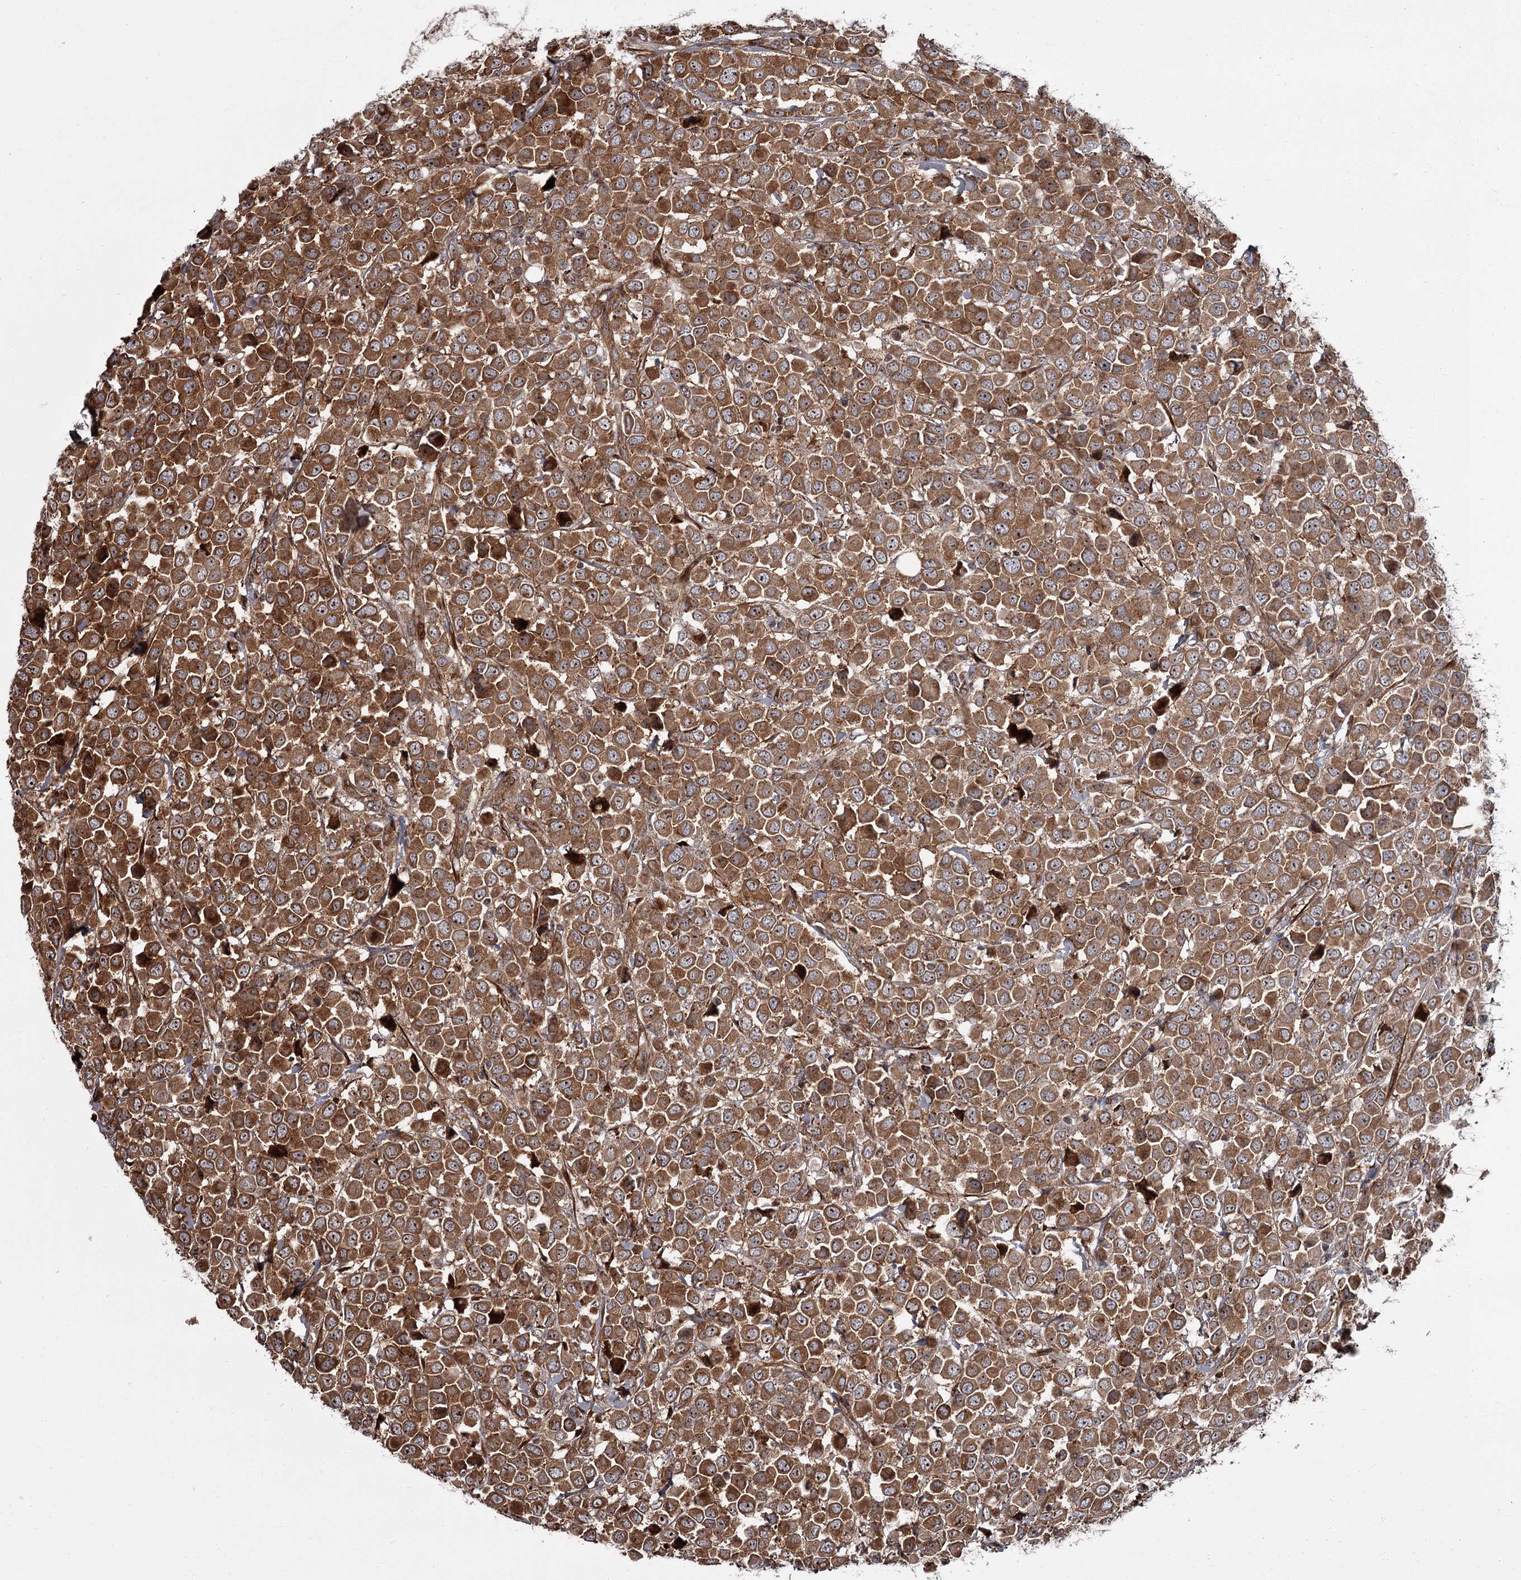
{"staining": {"intensity": "moderate", "quantity": ">75%", "location": "cytoplasmic/membranous,nuclear"}, "tissue": "breast cancer", "cell_type": "Tumor cells", "image_type": "cancer", "snomed": [{"axis": "morphology", "description": "Duct carcinoma"}, {"axis": "topography", "description": "Breast"}], "caption": "Human breast cancer (infiltrating ductal carcinoma) stained with a protein marker exhibits moderate staining in tumor cells.", "gene": "THAP9", "patient": {"sex": "female", "age": 61}}